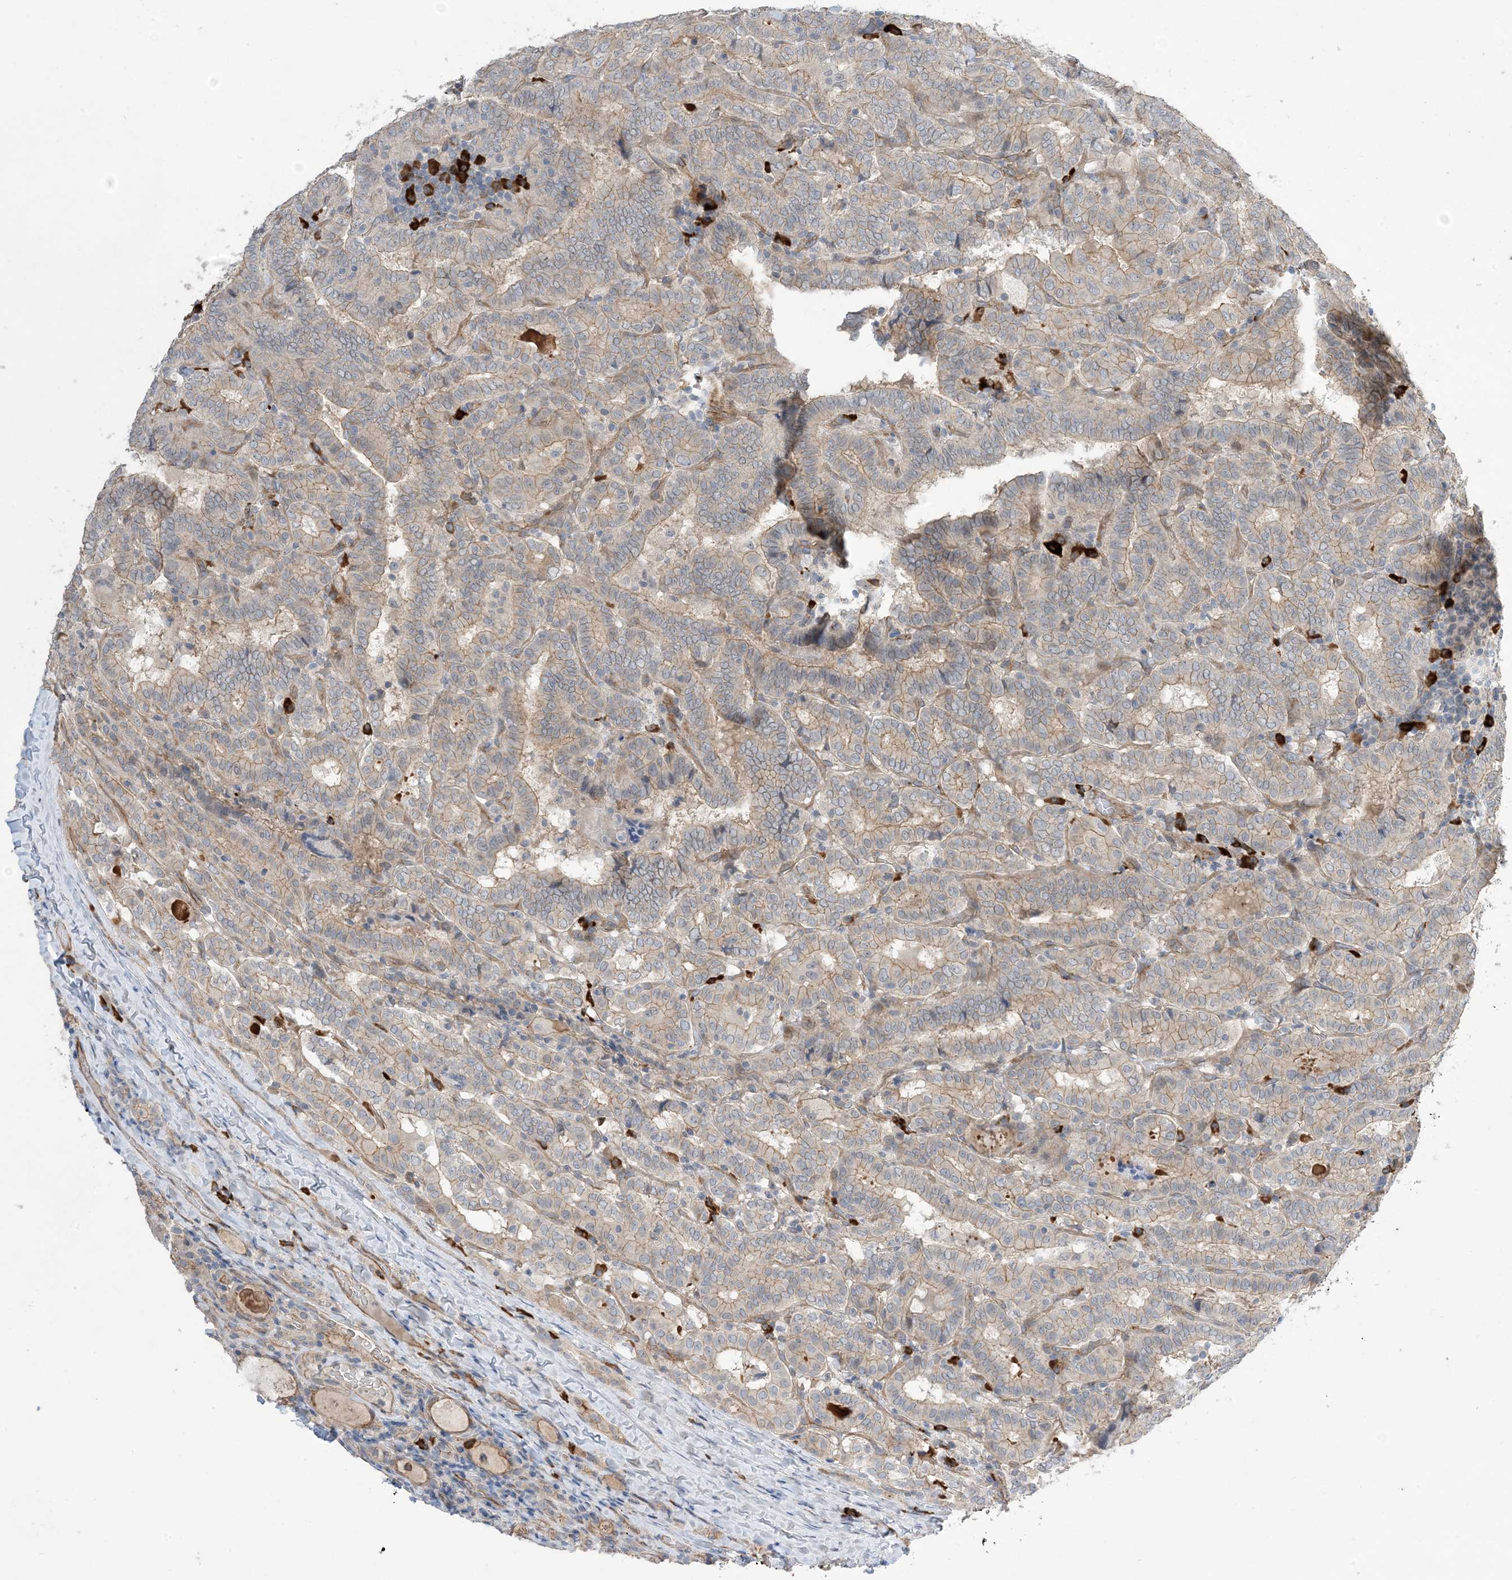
{"staining": {"intensity": "weak", "quantity": "25%-75%", "location": "cytoplasmic/membranous"}, "tissue": "thyroid cancer", "cell_type": "Tumor cells", "image_type": "cancer", "snomed": [{"axis": "morphology", "description": "Papillary adenocarcinoma, NOS"}, {"axis": "topography", "description": "Thyroid gland"}], "caption": "Human thyroid papillary adenocarcinoma stained with a brown dye reveals weak cytoplasmic/membranous positive staining in approximately 25%-75% of tumor cells.", "gene": "AOC1", "patient": {"sex": "female", "age": 72}}